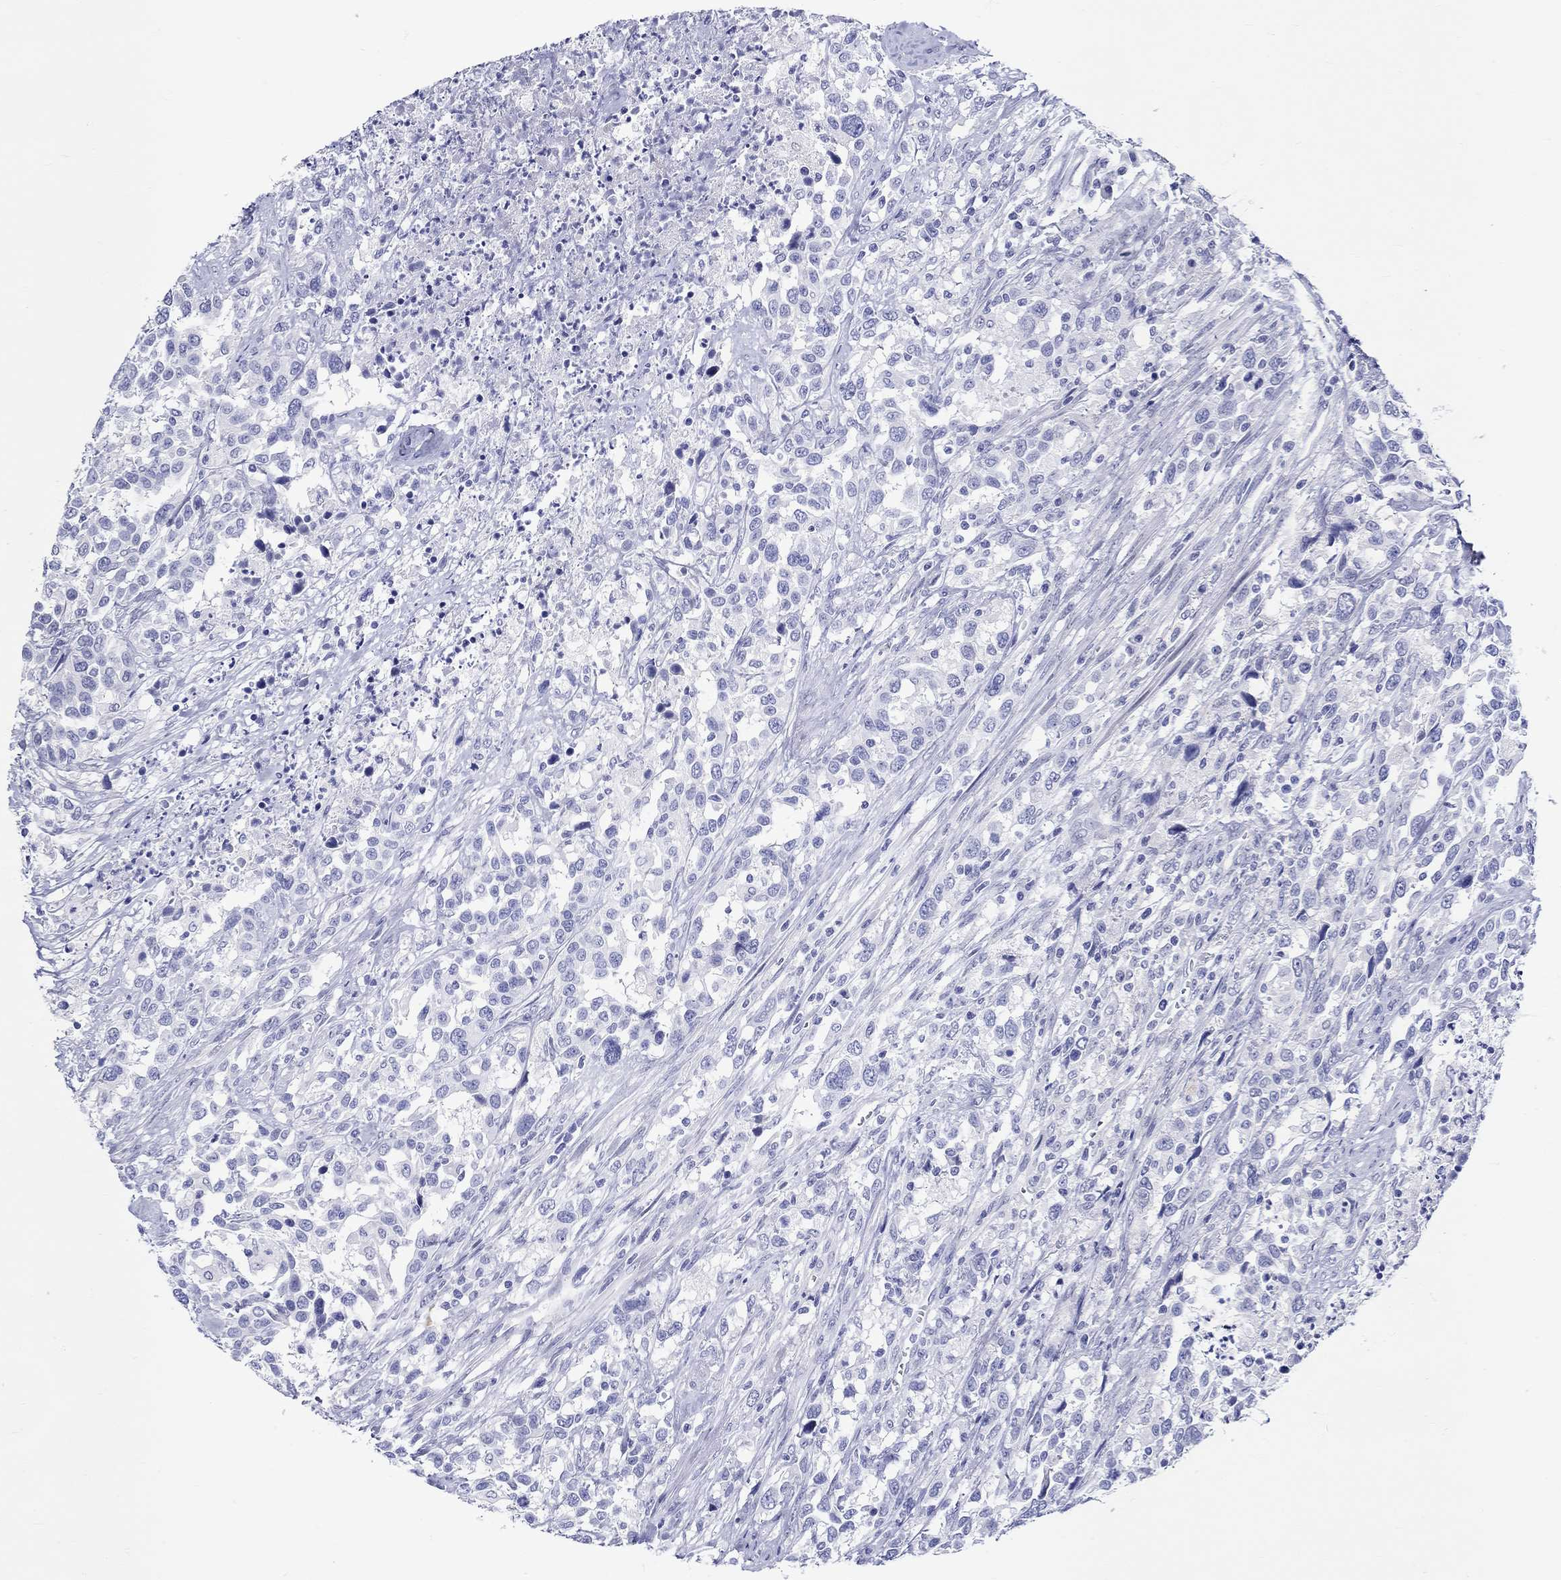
{"staining": {"intensity": "negative", "quantity": "none", "location": "none"}, "tissue": "urothelial cancer", "cell_type": "Tumor cells", "image_type": "cancer", "snomed": [{"axis": "morphology", "description": "Urothelial carcinoma, NOS"}, {"axis": "morphology", "description": "Urothelial carcinoma, High grade"}, {"axis": "topography", "description": "Urinary bladder"}], "caption": "Tumor cells are negative for protein expression in human urothelial carcinoma (high-grade).", "gene": "CRYGS", "patient": {"sex": "female", "age": 64}}